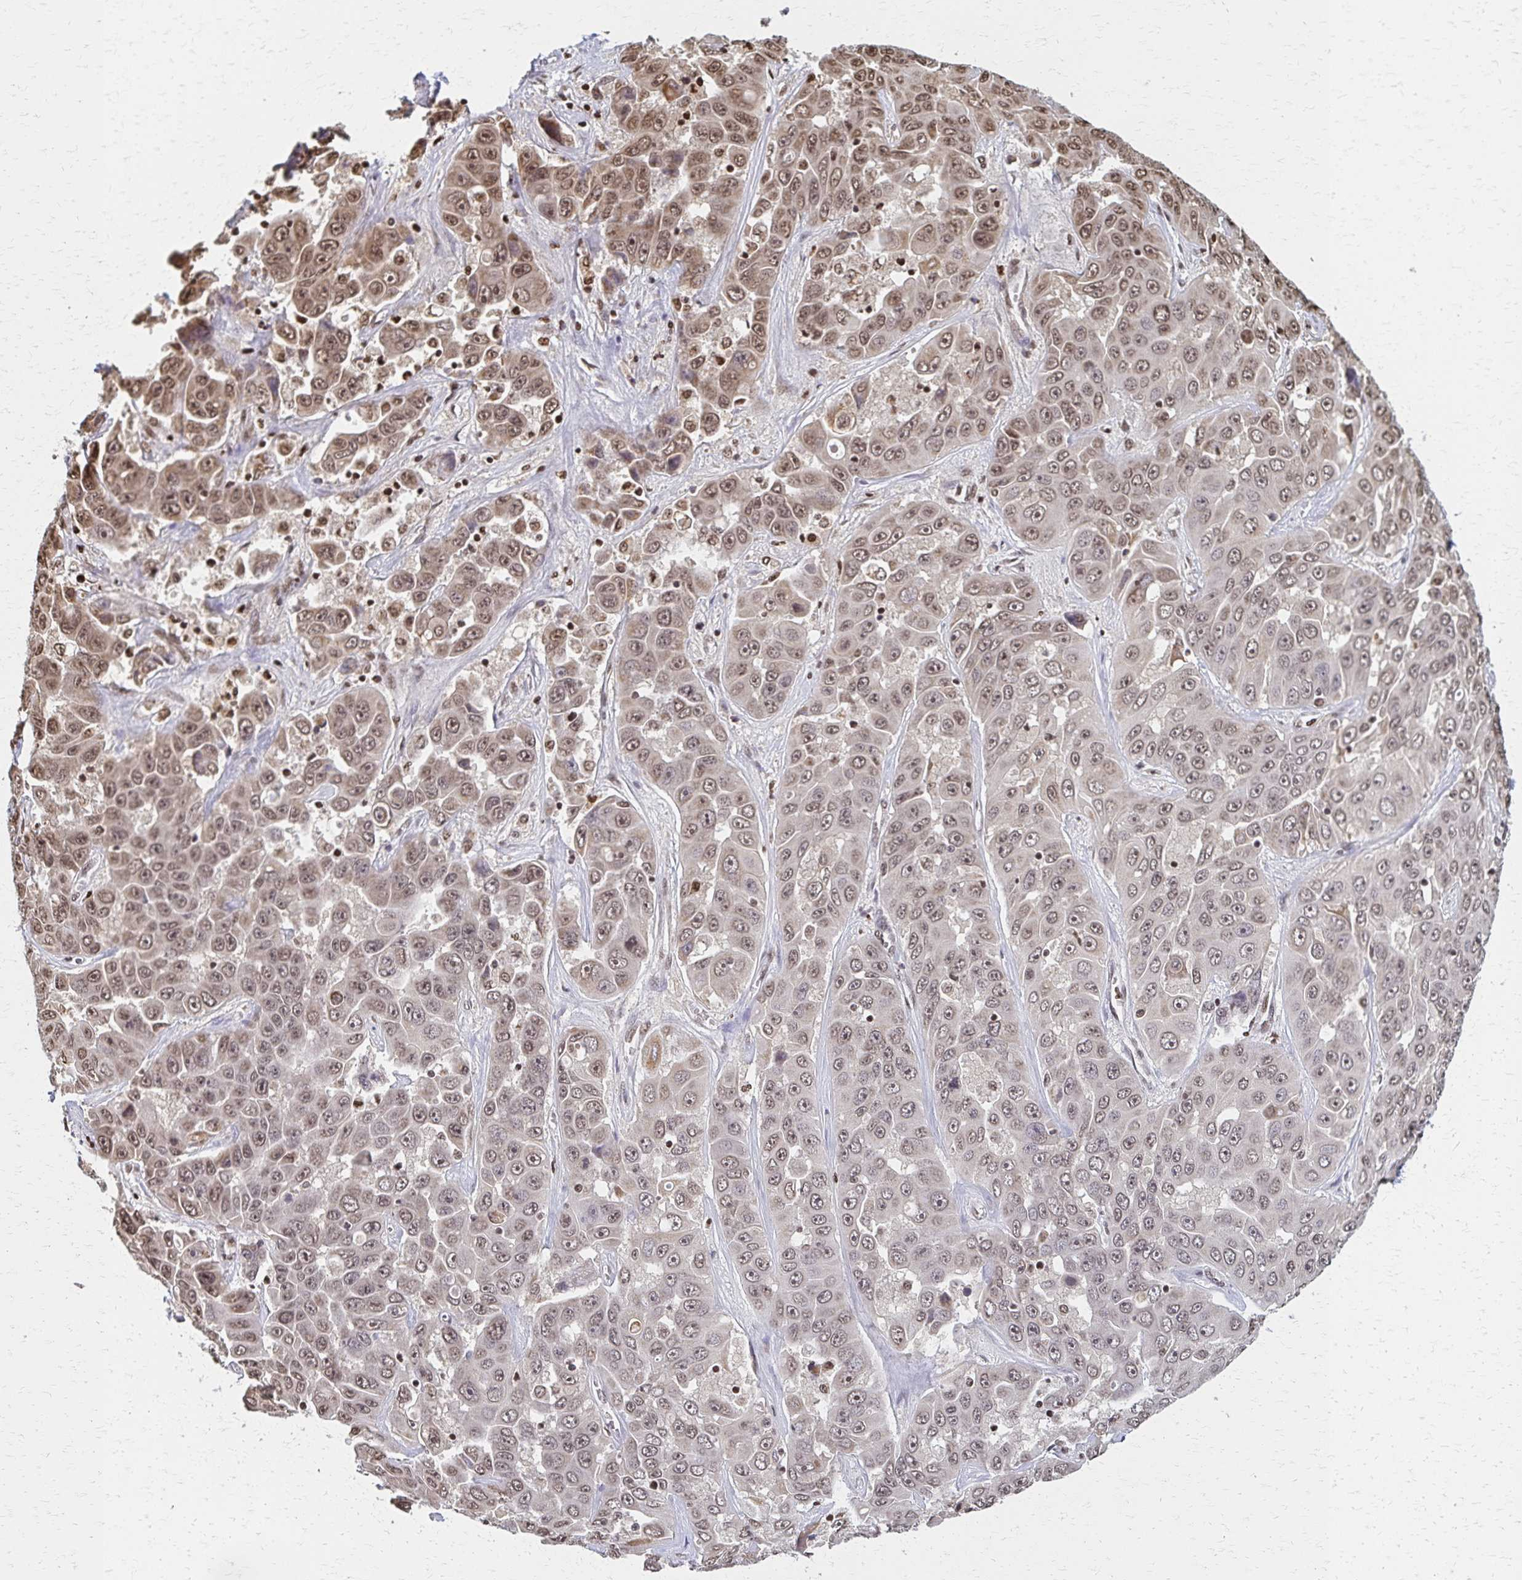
{"staining": {"intensity": "weak", "quantity": ">75%", "location": "nuclear"}, "tissue": "liver cancer", "cell_type": "Tumor cells", "image_type": "cancer", "snomed": [{"axis": "morphology", "description": "Cholangiocarcinoma"}, {"axis": "topography", "description": "Liver"}], "caption": "An IHC micrograph of neoplastic tissue is shown. Protein staining in brown highlights weak nuclear positivity in liver cancer within tumor cells.", "gene": "HOXA9", "patient": {"sex": "female", "age": 52}}